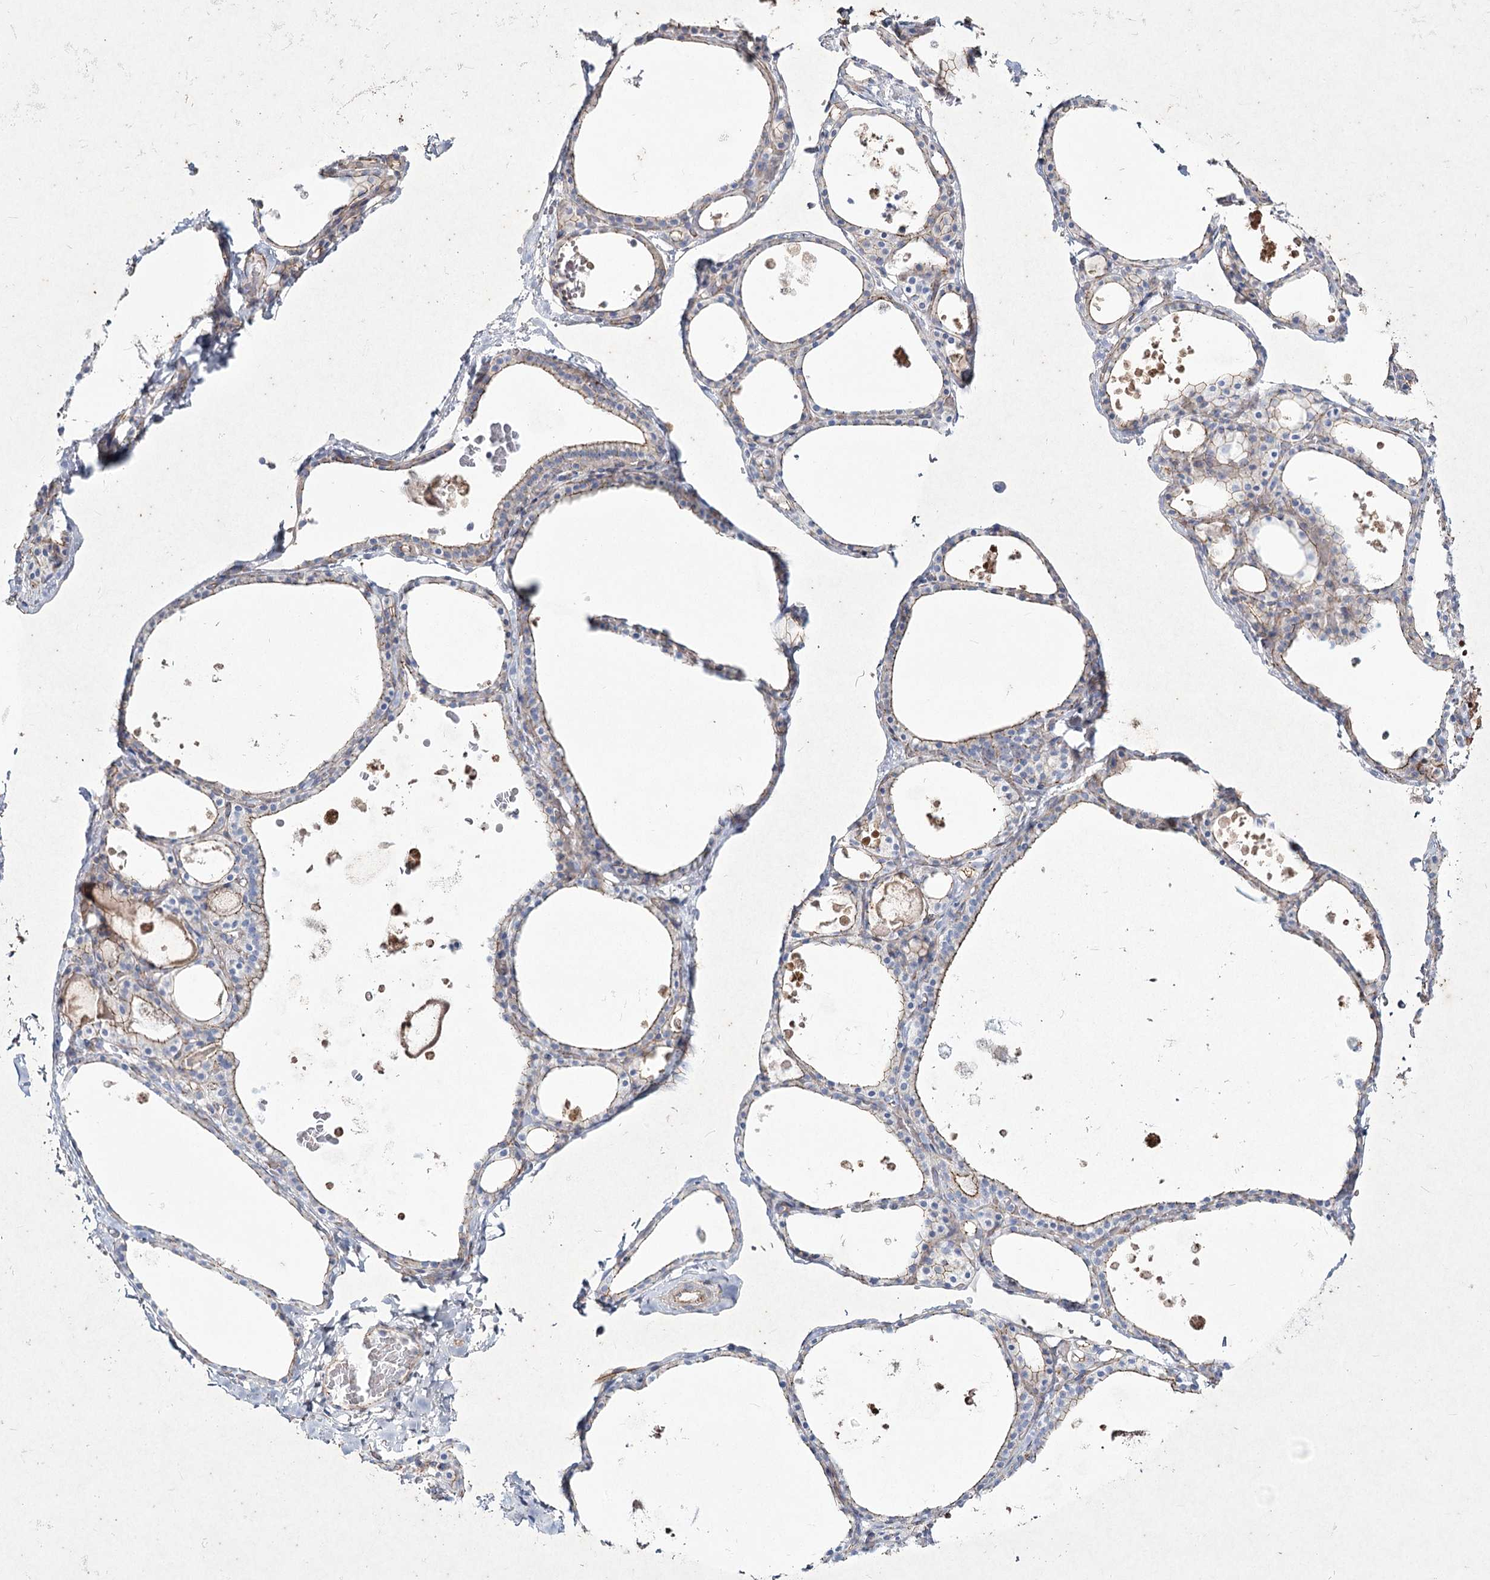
{"staining": {"intensity": "weak", "quantity": ">75%", "location": "cytoplasmic/membranous"}, "tissue": "thyroid gland", "cell_type": "Glandular cells", "image_type": "normal", "snomed": [{"axis": "morphology", "description": "Normal tissue, NOS"}, {"axis": "topography", "description": "Thyroid gland"}], "caption": "Protein expression analysis of normal thyroid gland demonstrates weak cytoplasmic/membranous positivity in approximately >75% of glandular cells. Nuclei are stained in blue.", "gene": "LDLRAD3", "patient": {"sex": "male", "age": 56}}